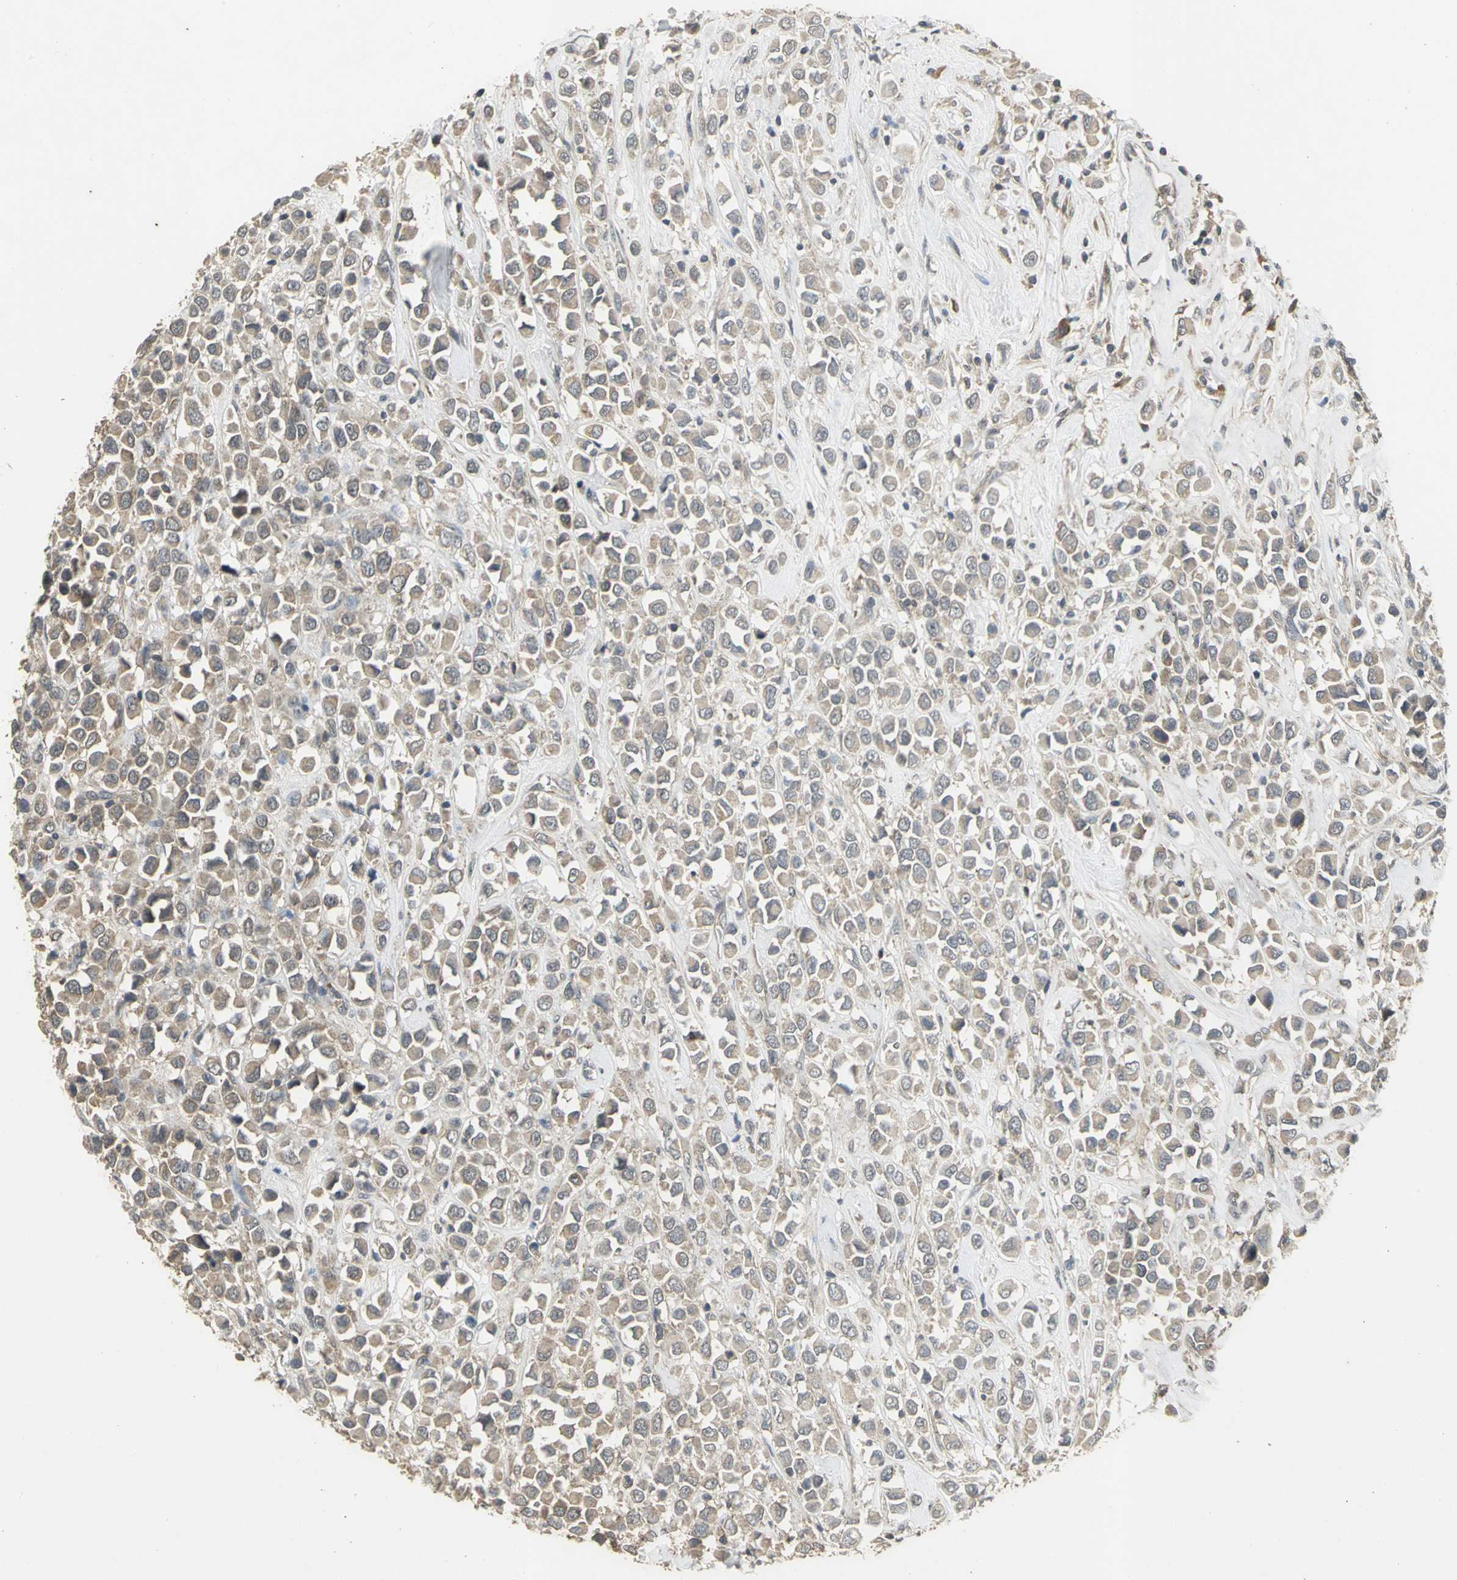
{"staining": {"intensity": "weak", "quantity": ">75%", "location": "cytoplasmic/membranous"}, "tissue": "breast cancer", "cell_type": "Tumor cells", "image_type": "cancer", "snomed": [{"axis": "morphology", "description": "Duct carcinoma"}, {"axis": "topography", "description": "Breast"}], "caption": "IHC micrograph of human breast cancer stained for a protein (brown), which shows low levels of weak cytoplasmic/membranous expression in approximately >75% of tumor cells.", "gene": "KEAP1", "patient": {"sex": "female", "age": 61}}